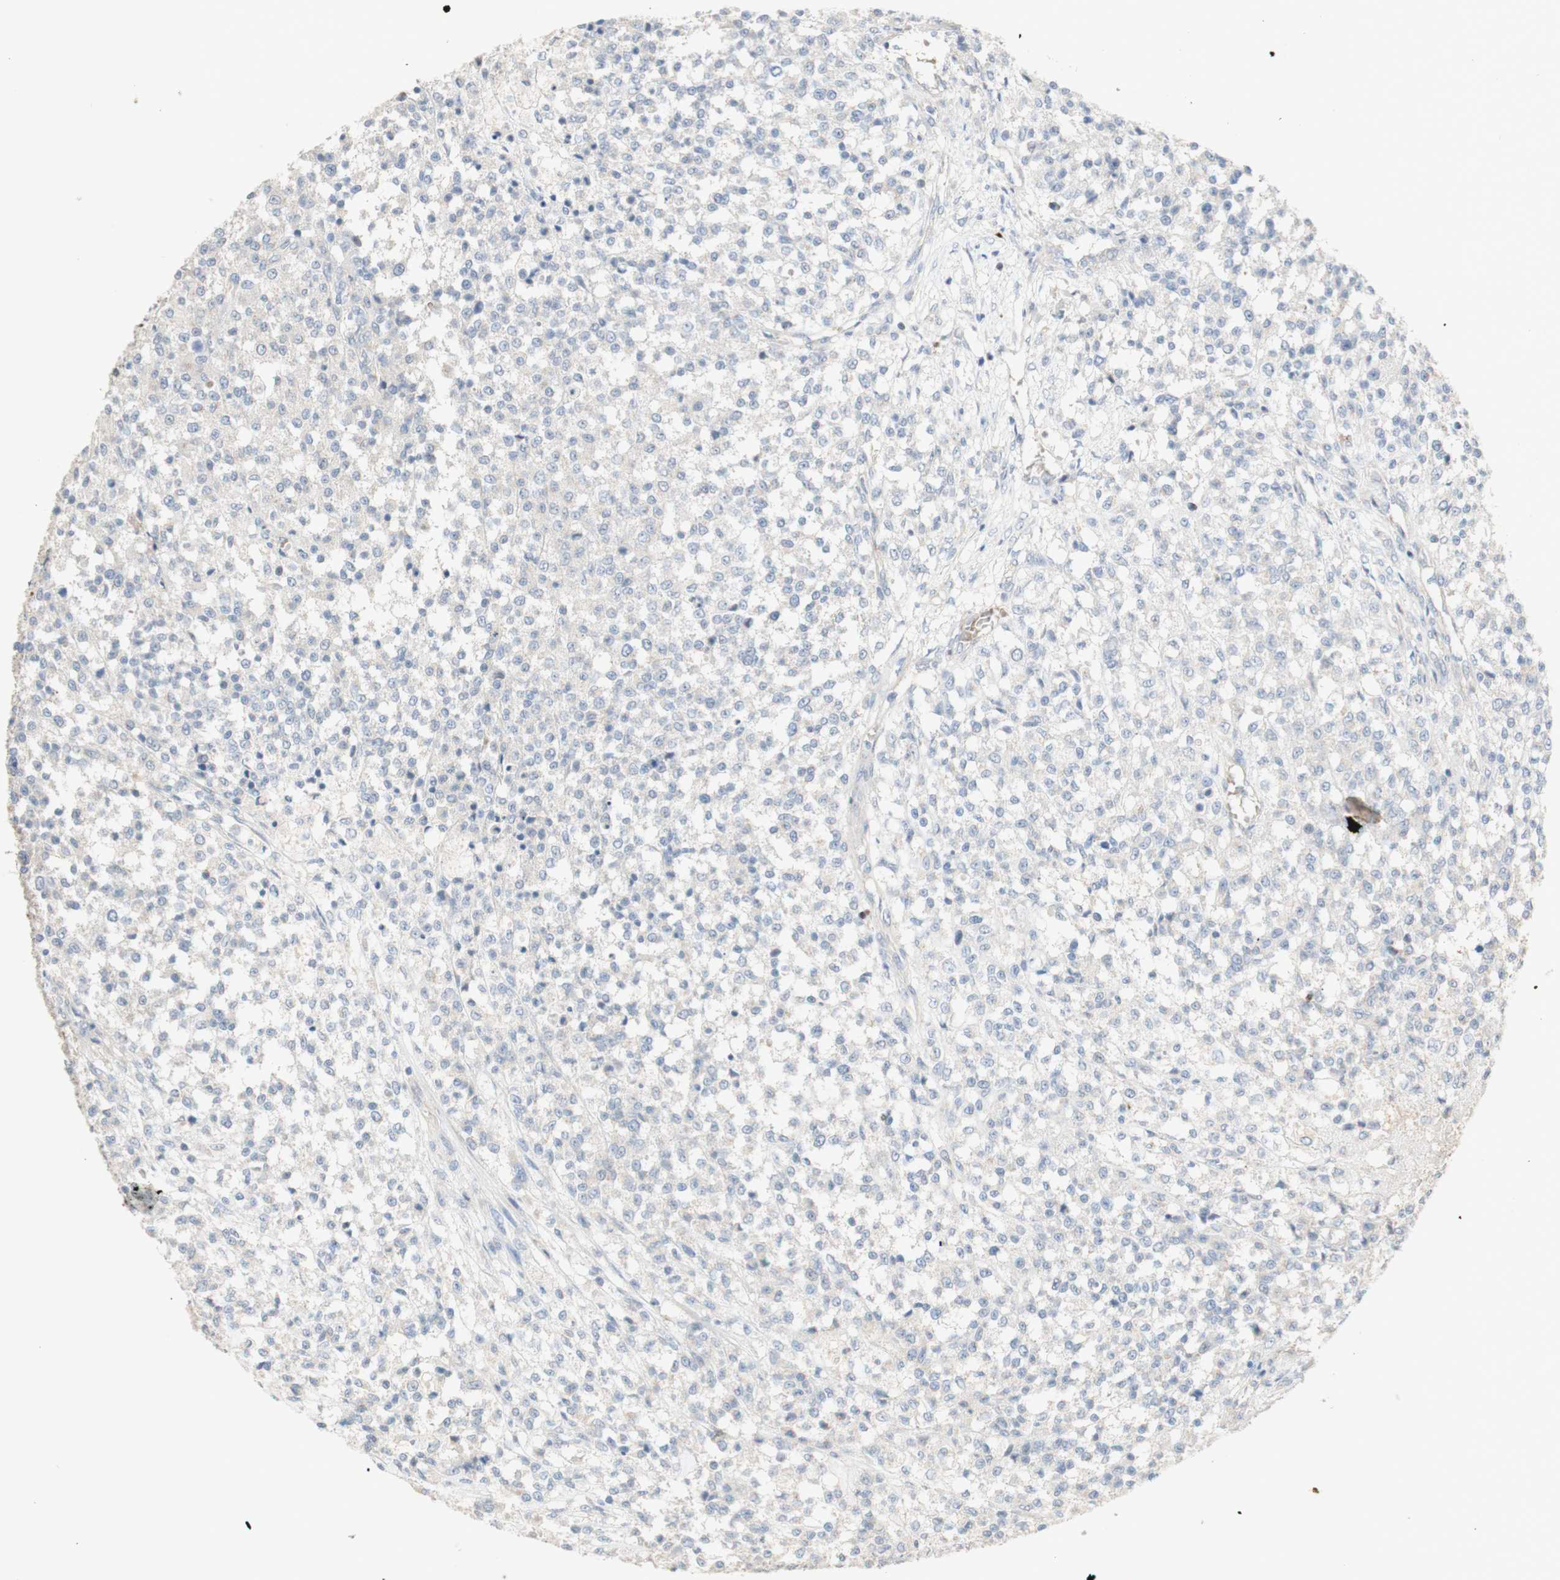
{"staining": {"intensity": "negative", "quantity": "none", "location": "none"}, "tissue": "testis cancer", "cell_type": "Tumor cells", "image_type": "cancer", "snomed": [{"axis": "morphology", "description": "Seminoma, NOS"}, {"axis": "topography", "description": "Testis"}], "caption": "A micrograph of testis cancer (seminoma) stained for a protein shows no brown staining in tumor cells.", "gene": "MANEA", "patient": {"sex": "male", "age": 59}}